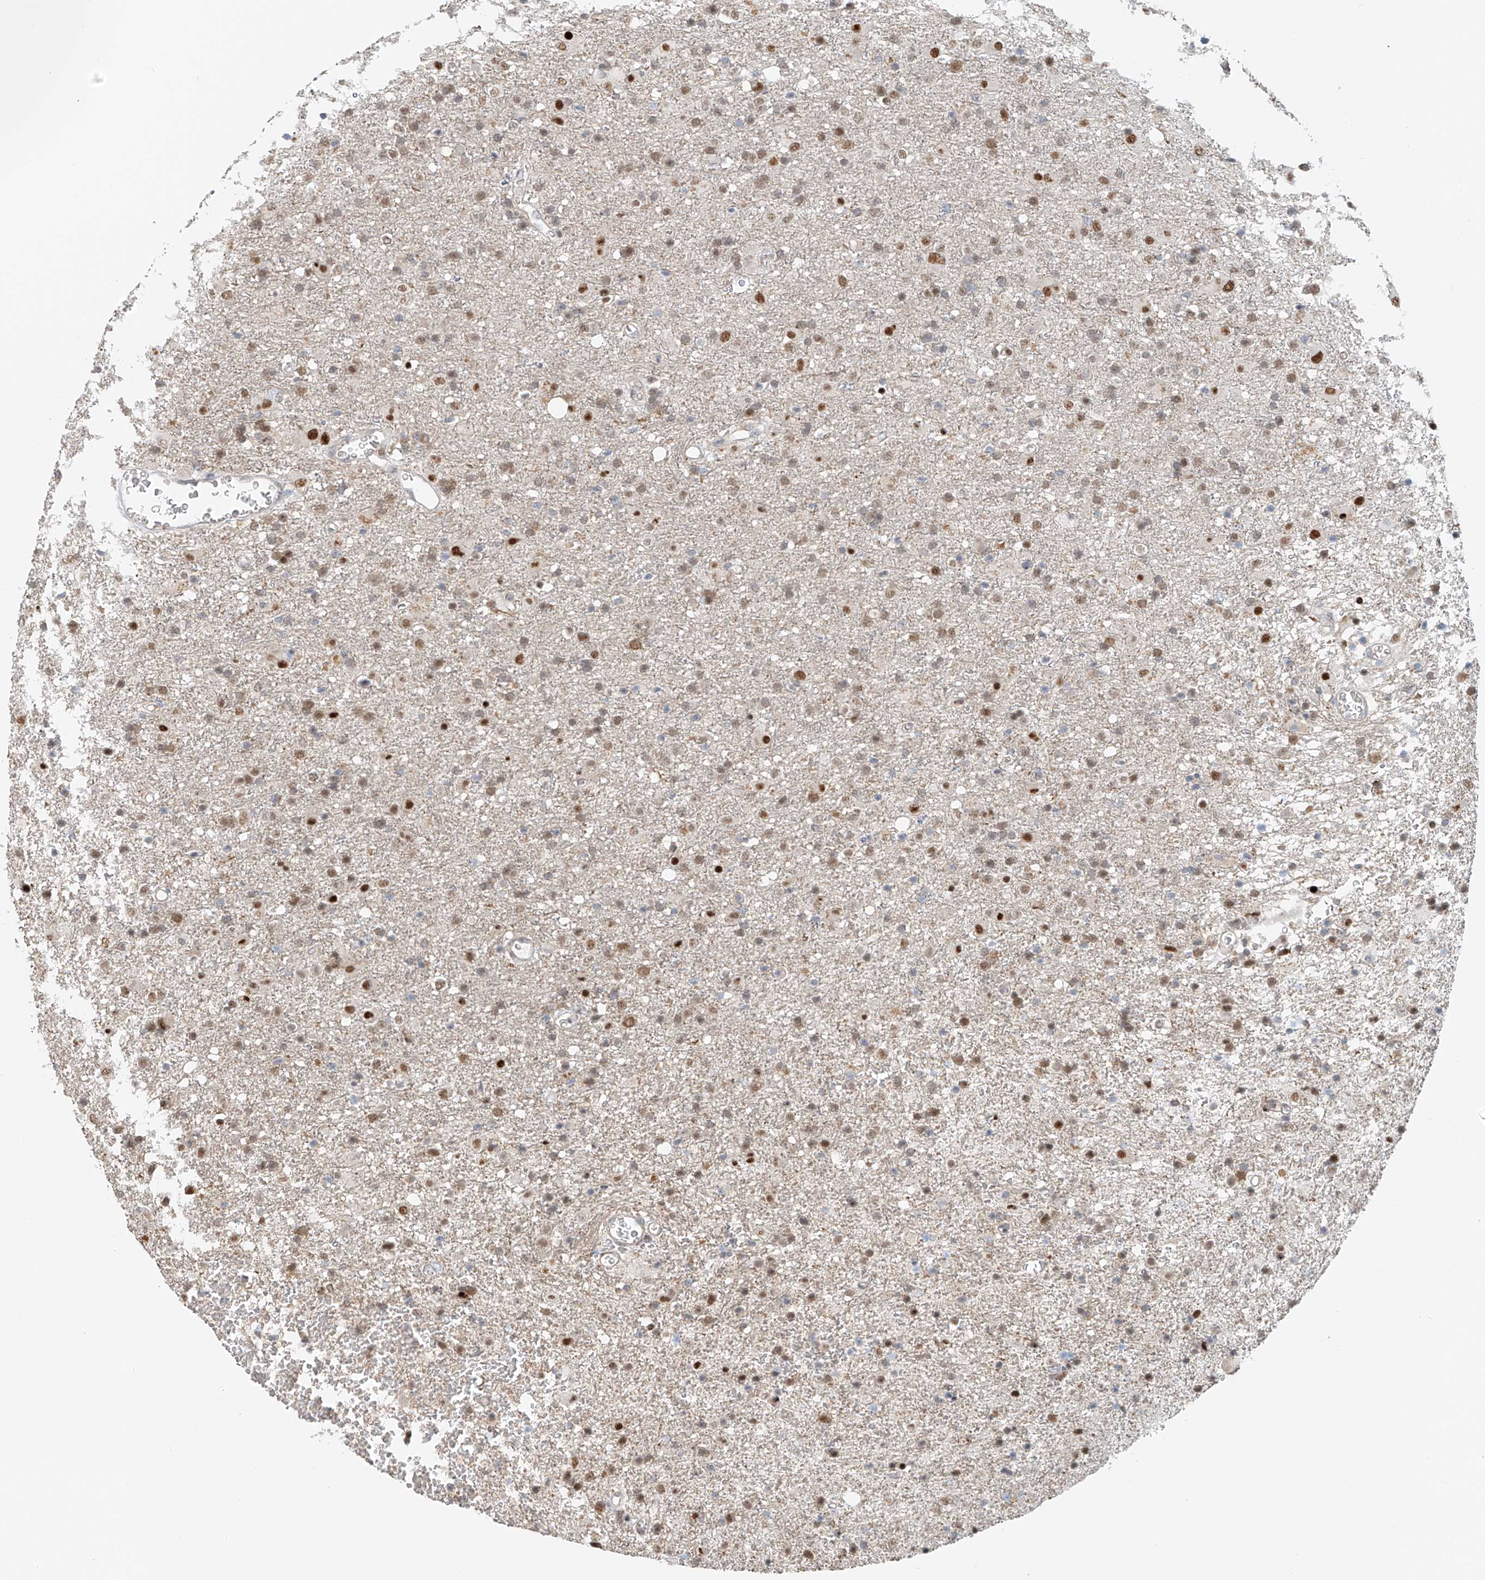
{"staining": {"intensity": "moderate", "quantity": ">75%", "location": "nuclear"}, "tissue": "glioma", "cell_type": "Tumor cells", "image_type": "cancer", "snomed": [{"axis": "morphology", "description": "Glioma, malignant, Low grade"}, {"axis": "topography", "description": "Brain"}], "caption": "There is medium levels of moderate nuclear expression in tumor cells of malignant low-grade glioma, as demonstrated by immunohistochemical staining (brown color).", "gene": "ZNF514", "patient": {"sex": "male", "age": 65}}